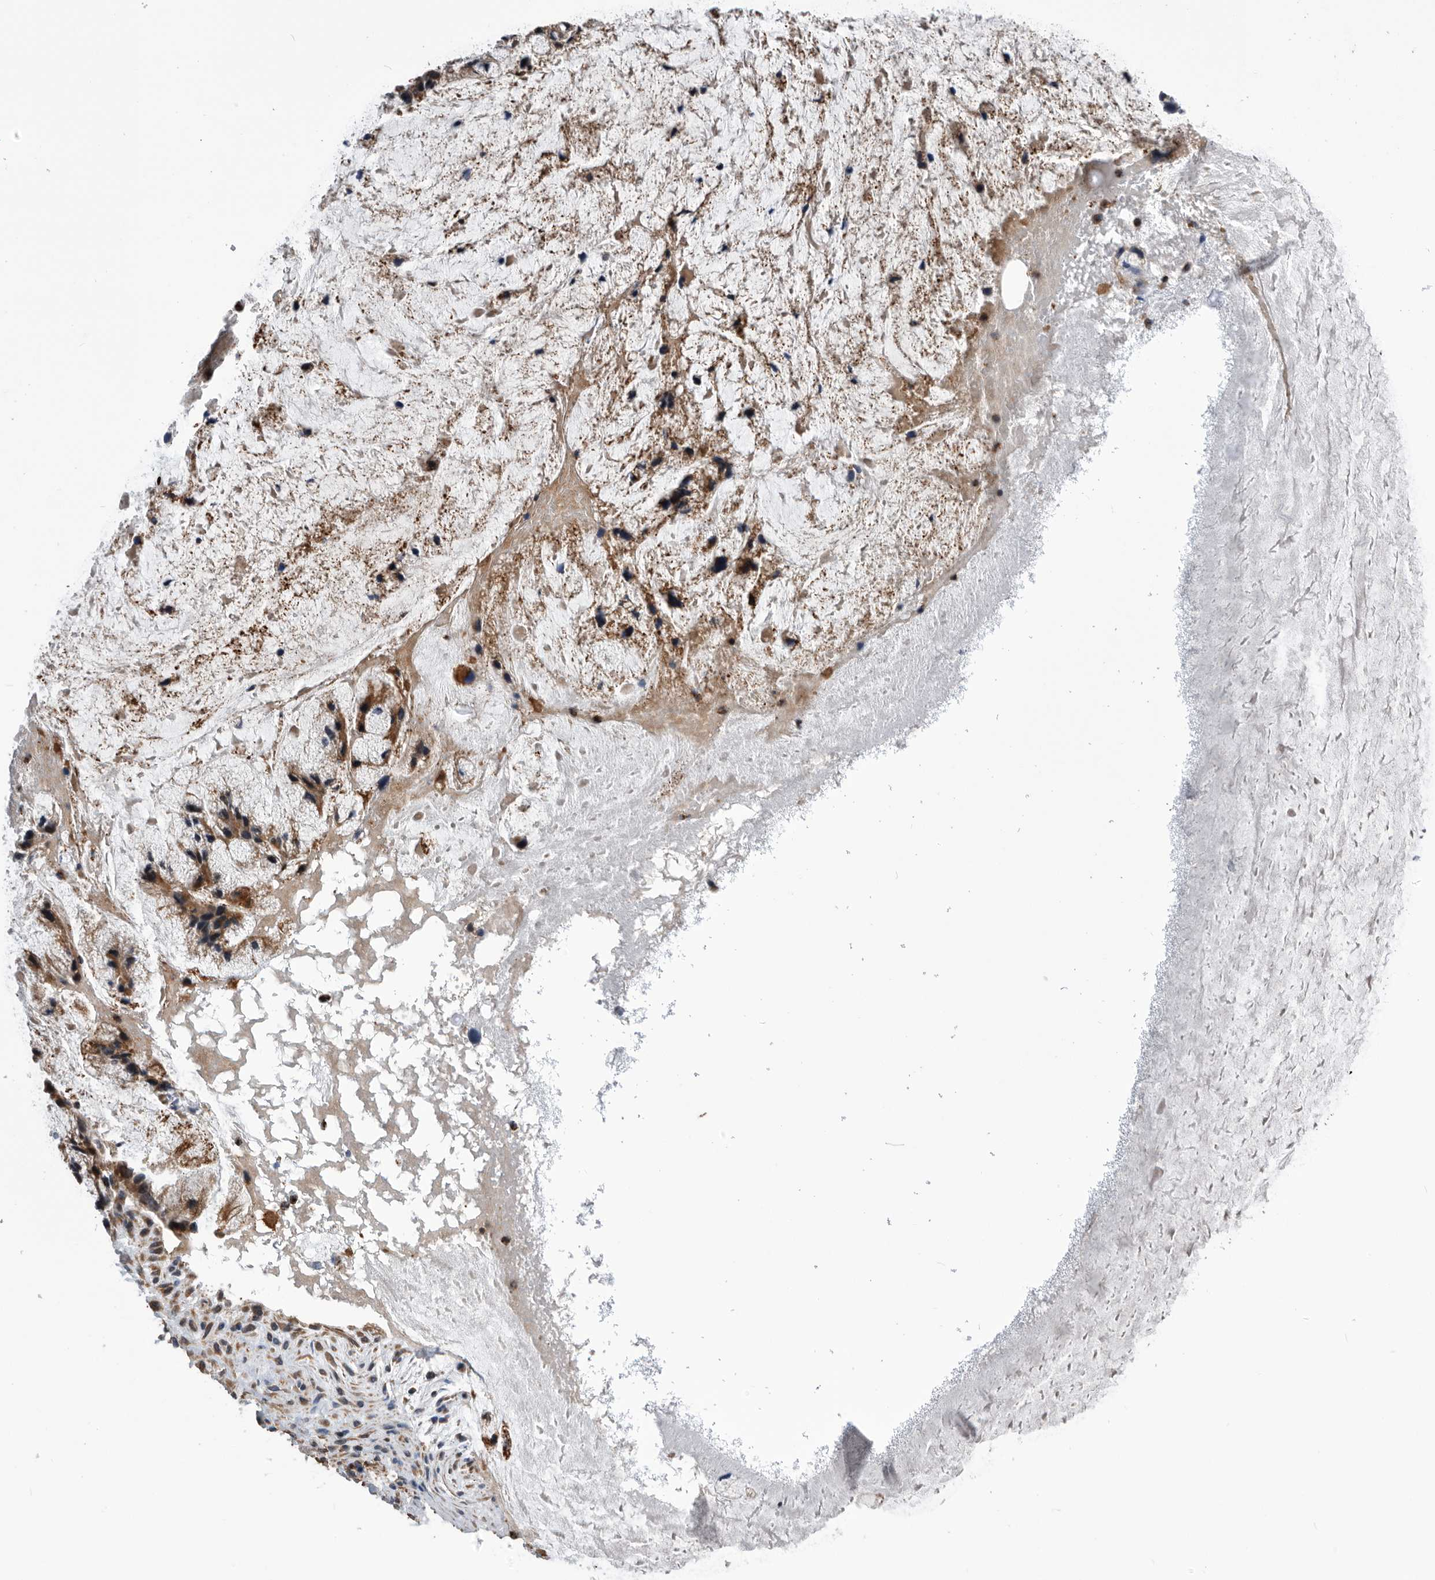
{"staining": {"intensity": "moderate", "quantity": ">75%", "location": "cytoplasmic/membranous"}, "tissue": "ovarian cancer", "cell_type": "Tumor cells", "image_type": "cancer", "snomed": [{"axis": "morphology", "description": "Cystadenocarcinoma, mucinous, NOS"}, {"axis": "topography", "description": "Ovary"}], "caption": "Protein expression by immunohistochemistry demonstrates moderate cytoplasmic/membranous expression in about >75% of tumor cells in mucinous cystadenocarcinoma (ovarian).", "gene": "SERINC2", "patient": {"sex": "female", "age": 37}}